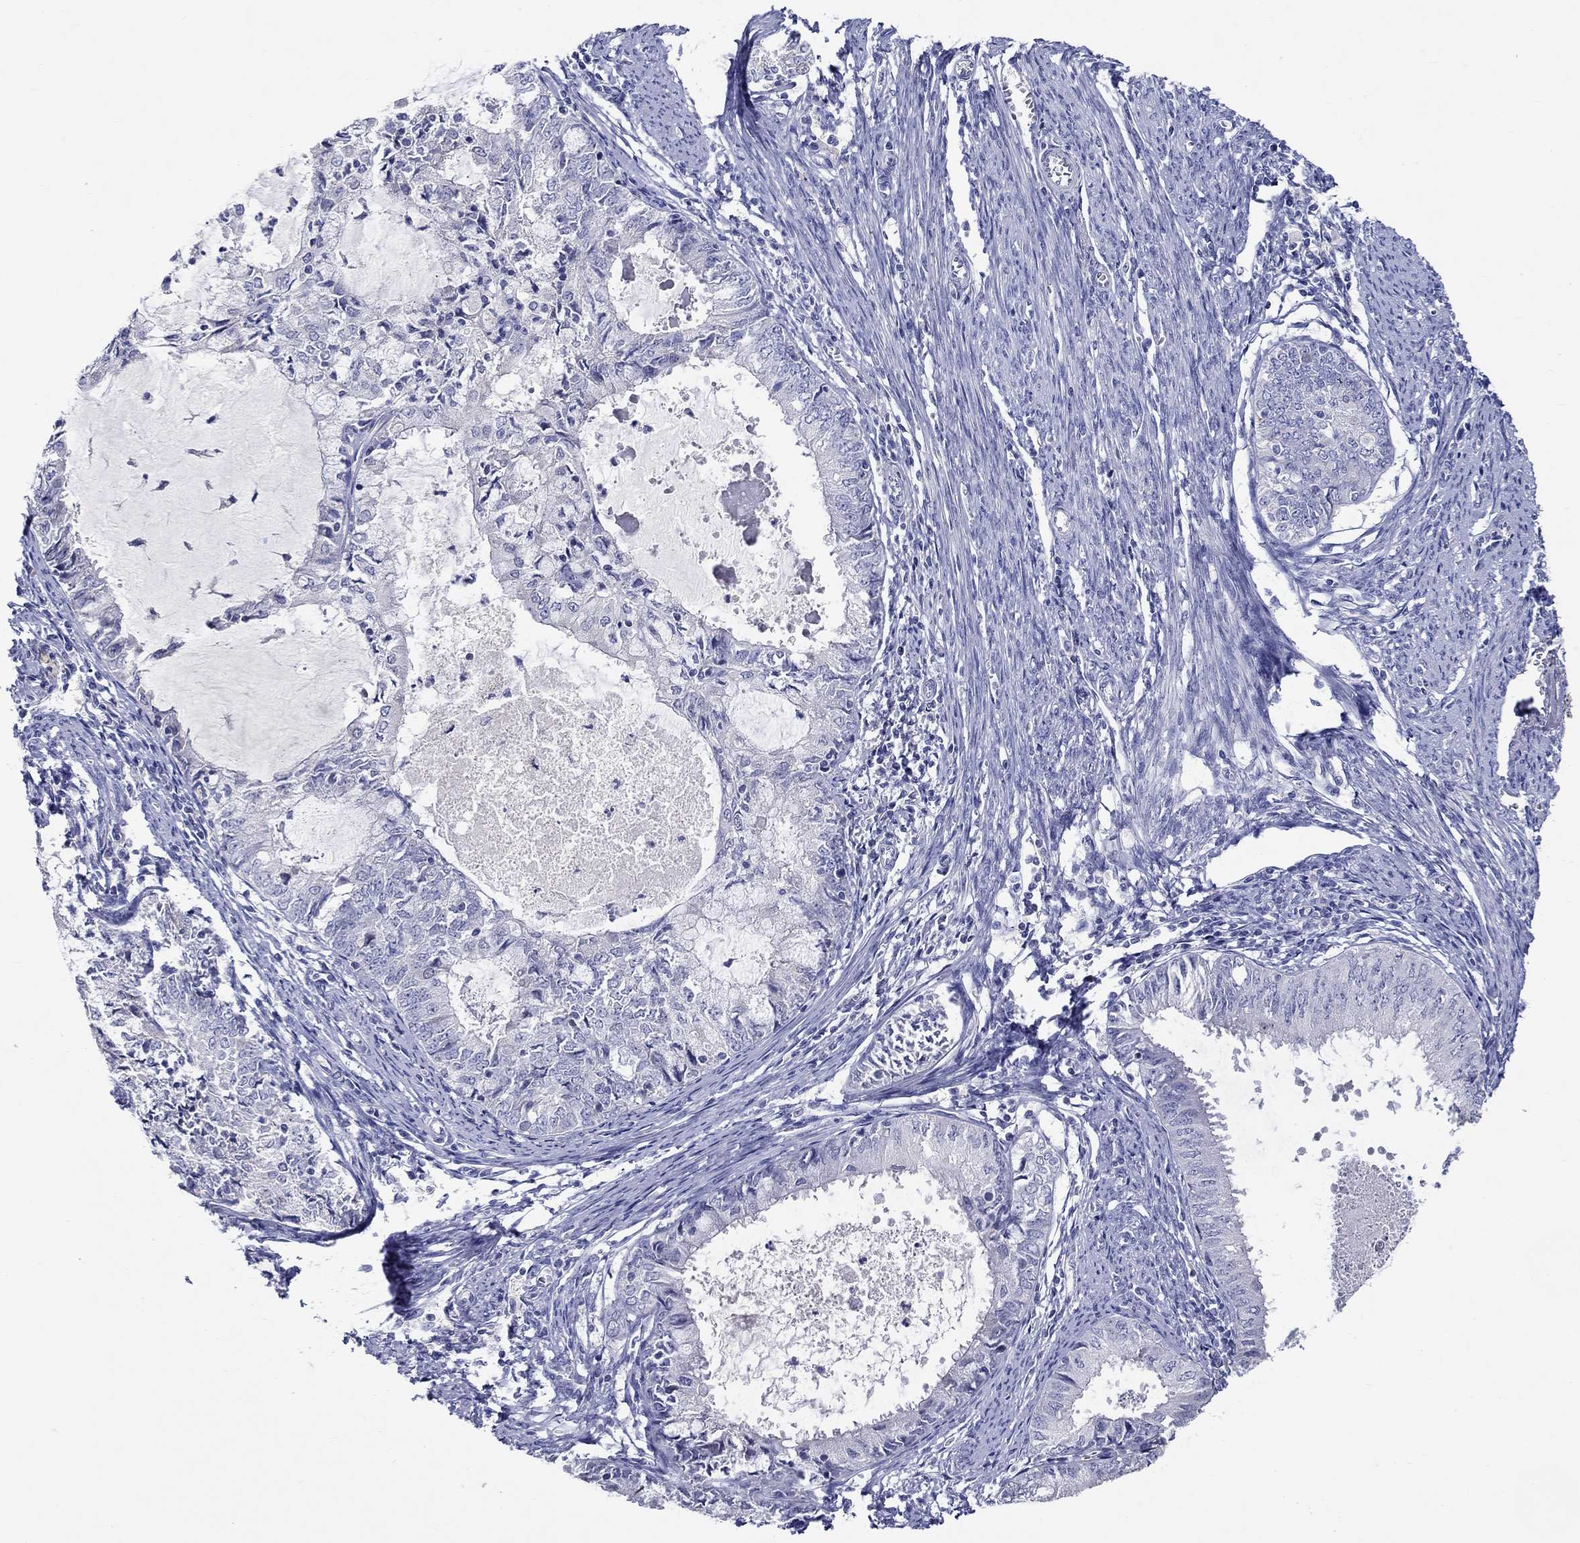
{"staining": {"intensity": "negative", "quantity": "none", "location": "none"}, "tissue": "endometrial cancer", "cell_type": "Tumor cells", "image_type": "cancer", "snomed": [{"axis": "morphology", "description": "Adenocarcinoma, NOS"}, {"axis": "topography", "description": "Endometrium"}], "caption": "High magnification brightfield microscopy of endometrial cancer (adenocarcinoma) stained with DAB (brown) and counterstained with hematoxylin (blue): tumor cells show no significant expression. Brightfield microscopy of IHC stained with DAB (3,3'-diaminobenzidine) (brown) and hematoxylin (blue), captured at high magnification.", "gene": "SLC30A3", "patient": {"sex": "female", "age": 57}}